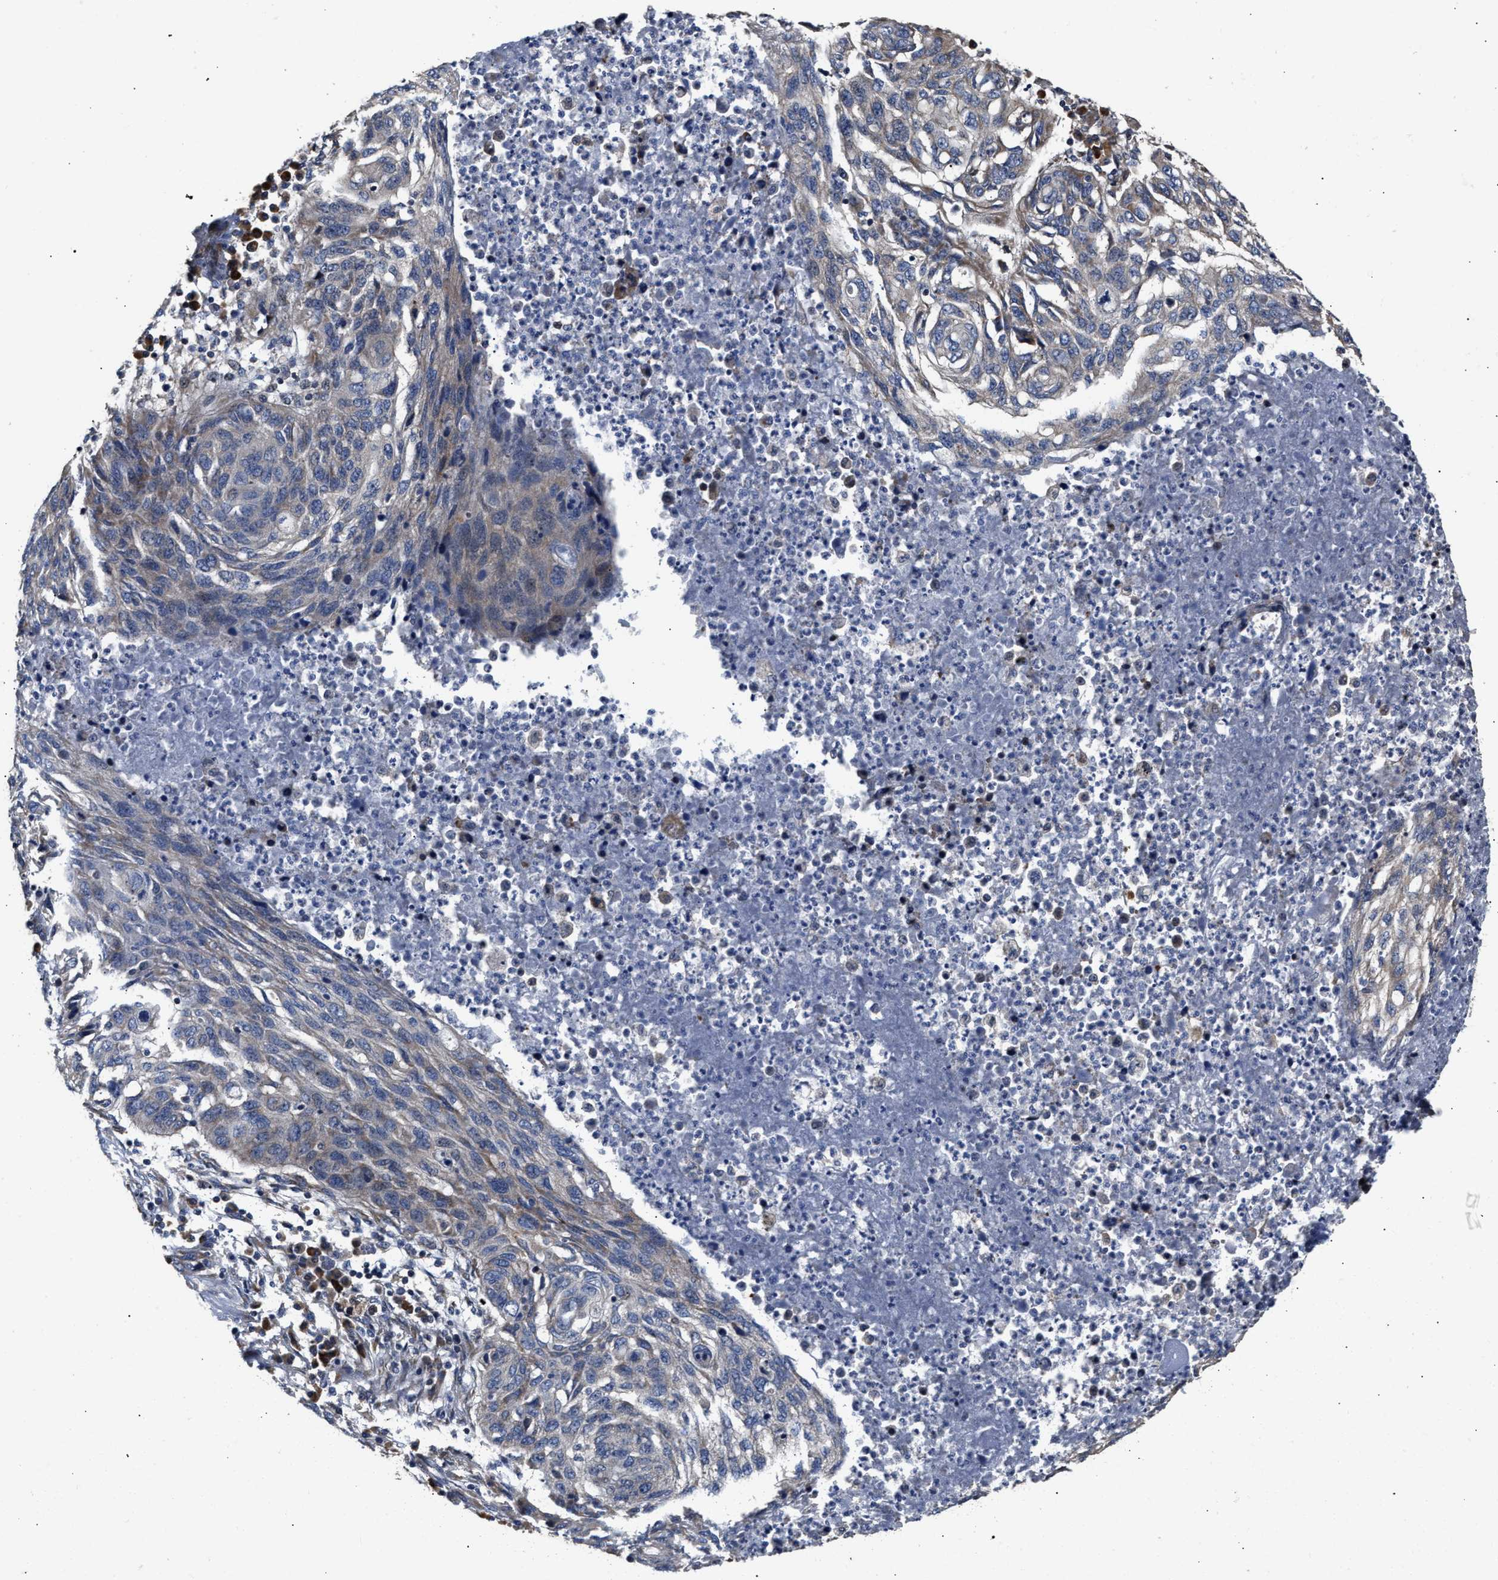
{"staining": {"intensity": "negative", "quantity": "none", "location": "none"}, "tissue": "lung cancer", "cell_type": "Tumor cells", "image_type": "cancer", "snomed": [{"axis": "morphology", "description": "Squamous cell carcinoma, NOS"}, {"axis": "topography", "description": "Lung"}], "caption": "Lung squamous cell carcinoma stained for a protein using immunohistochemistry reveals no positivity tumor cells.", "gene": "CLIP2", "patient": {"sex": "female", "age": 63}}